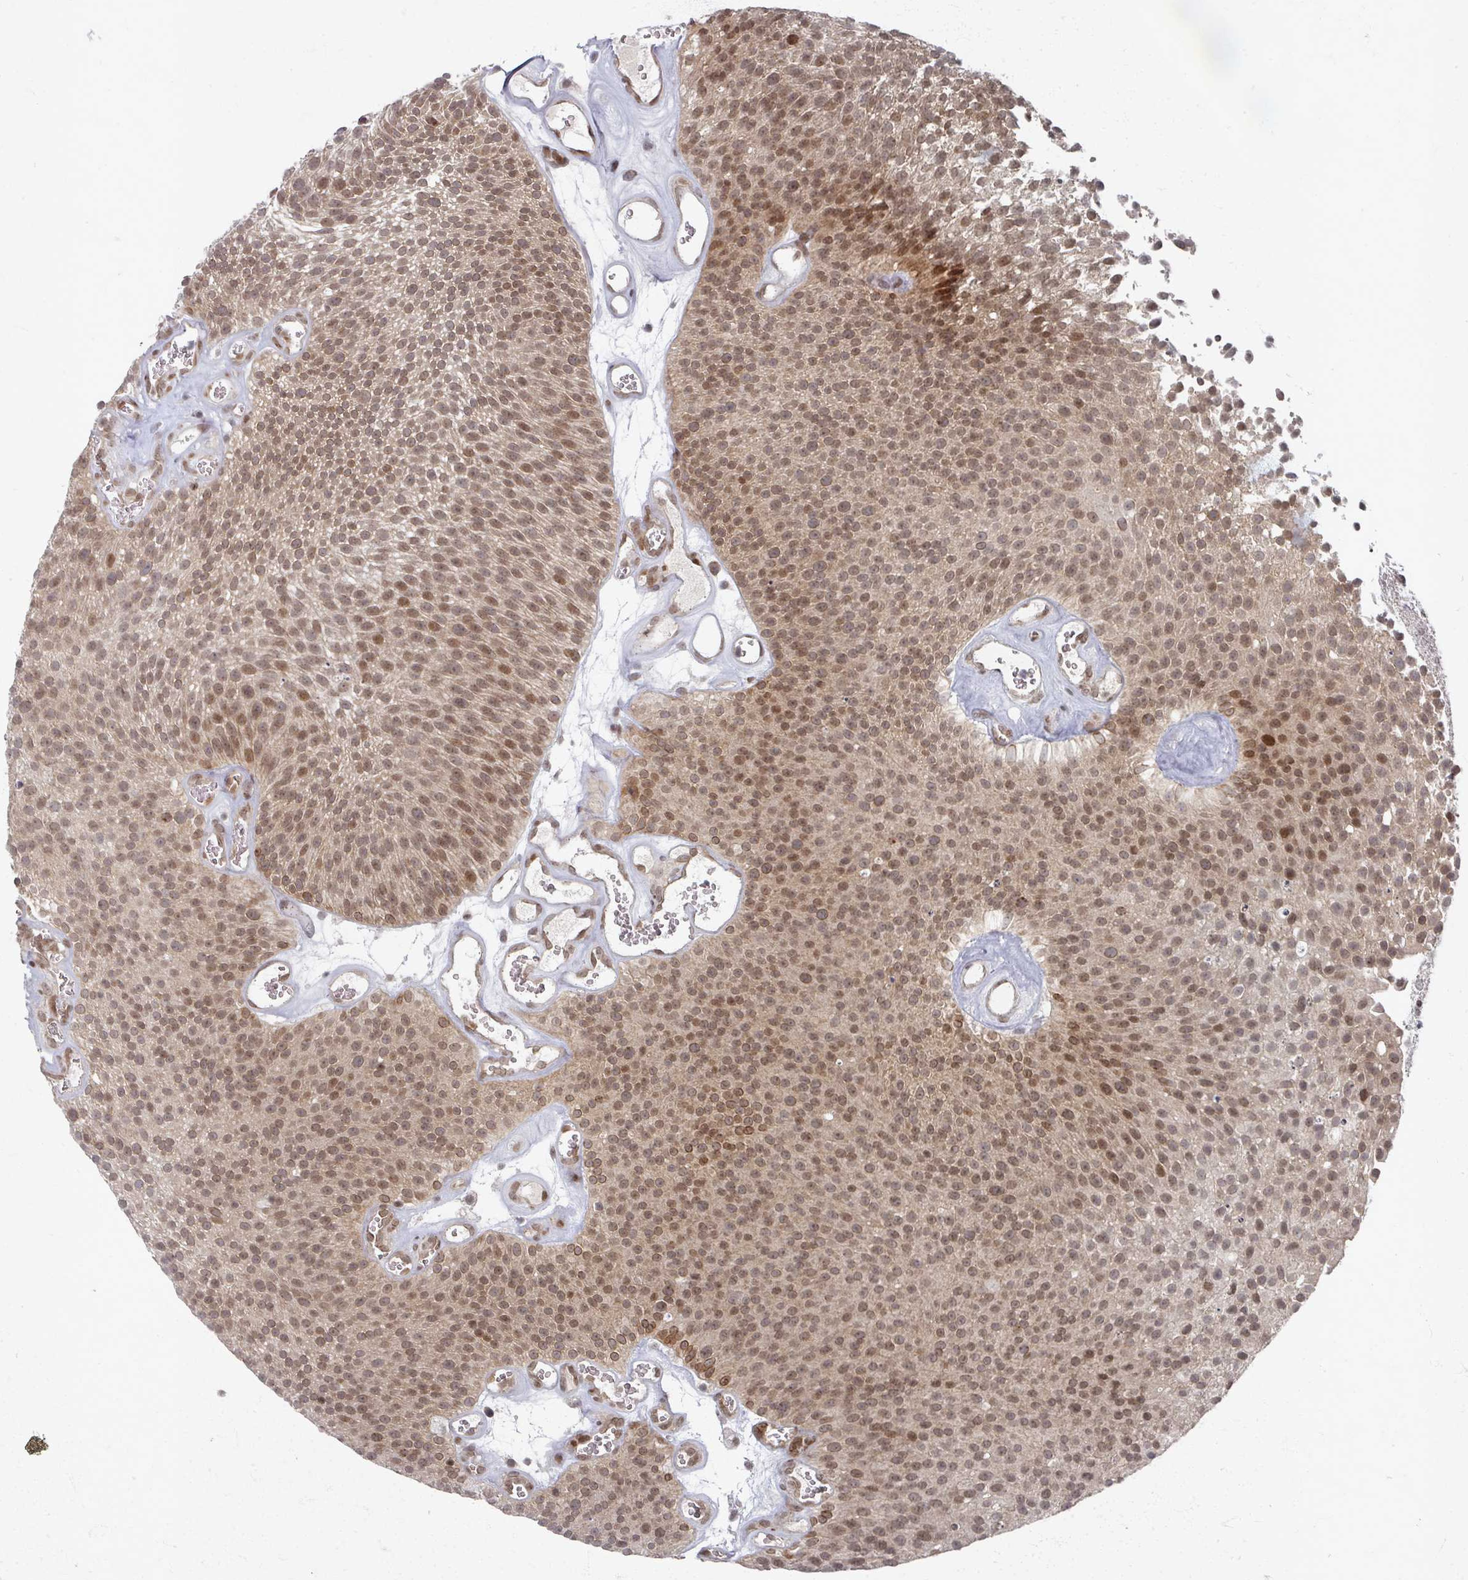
{"staining": {"intensity": "moderate", "quantity": ">75%", "location": "cytoplasmic/membranous,nuclear"}, "tissue": "urothelial cancer", "cell_type": "Tumor cells", "image_type": "cancer", "snomed": [{"axis": "morphology", "description": "Urothelial carcinoma, Low grade"}, {"axis": "topography", "description": "Urinary bladder"}], "caption": "Immunohistochemistry (IHC) micrograph of human urothelial cancer stained for a protein (brown), which reveals medium levels of moderate cytoplasmic/membranous and nuclear expression in approximately >75% of tumor cells.", "gene": "PSKH1", "patient": {"sex": "female", "age": 79}}